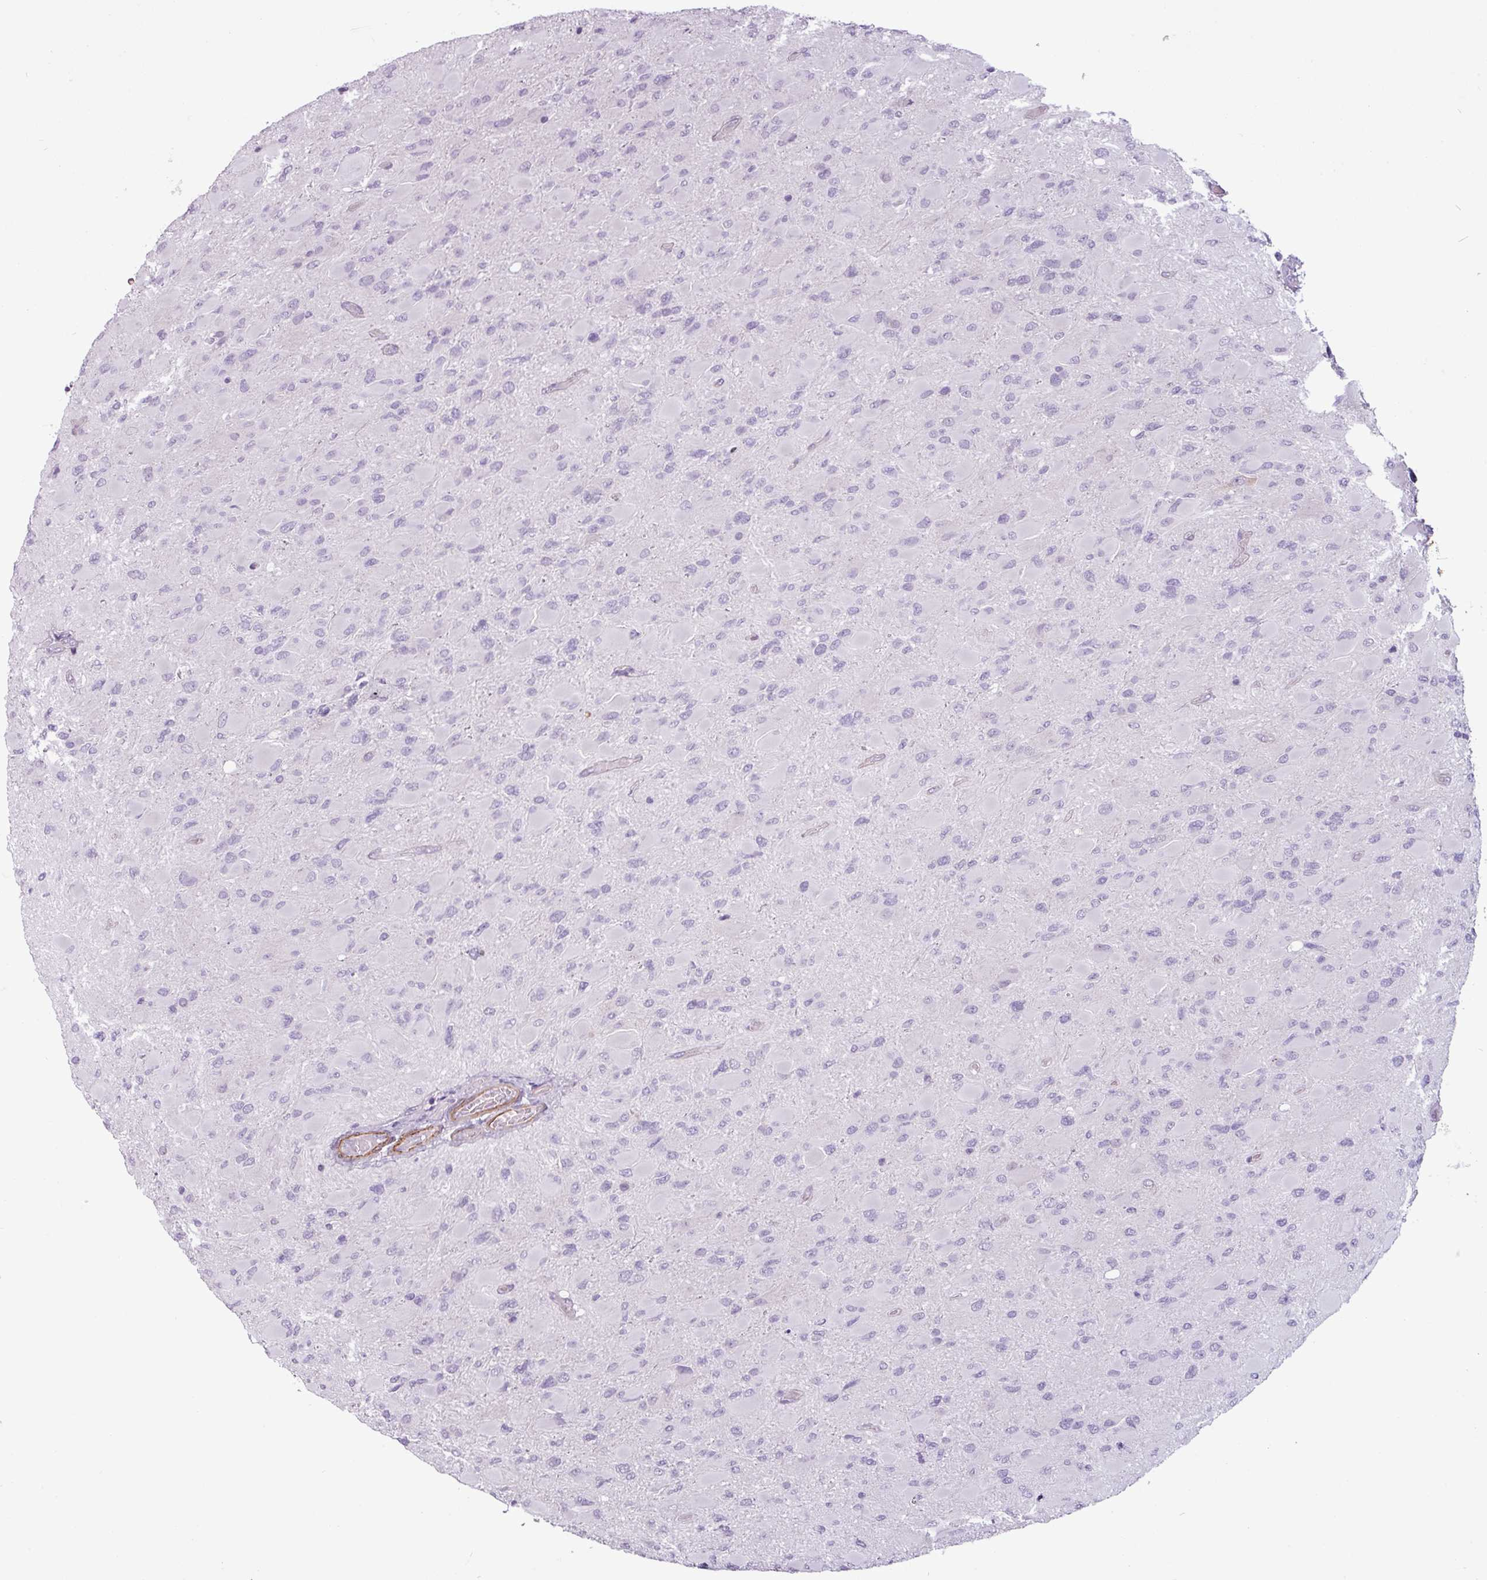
{"staining": {"intensity": "negative", "quantity": "none", "location": "none"}, "tissue": "glioma", "cell_type": "Tumor cells", "image_type": "cancer", "snomed": [{"axis": "morphology", "description": "Glioma, malignant, High grade"}, {"axis": "topography", "description": "Cerebral cortex"}], "caption": "This image is of high-grade glioma (malignant) stained with immunohistochemistry (IHC) to label a protein in brown with the nuclei are counter-stained blue. There is no positivity in tumor cells.", "gene": "ATP10A", "patient": {"sex": "female", "age": 36}}